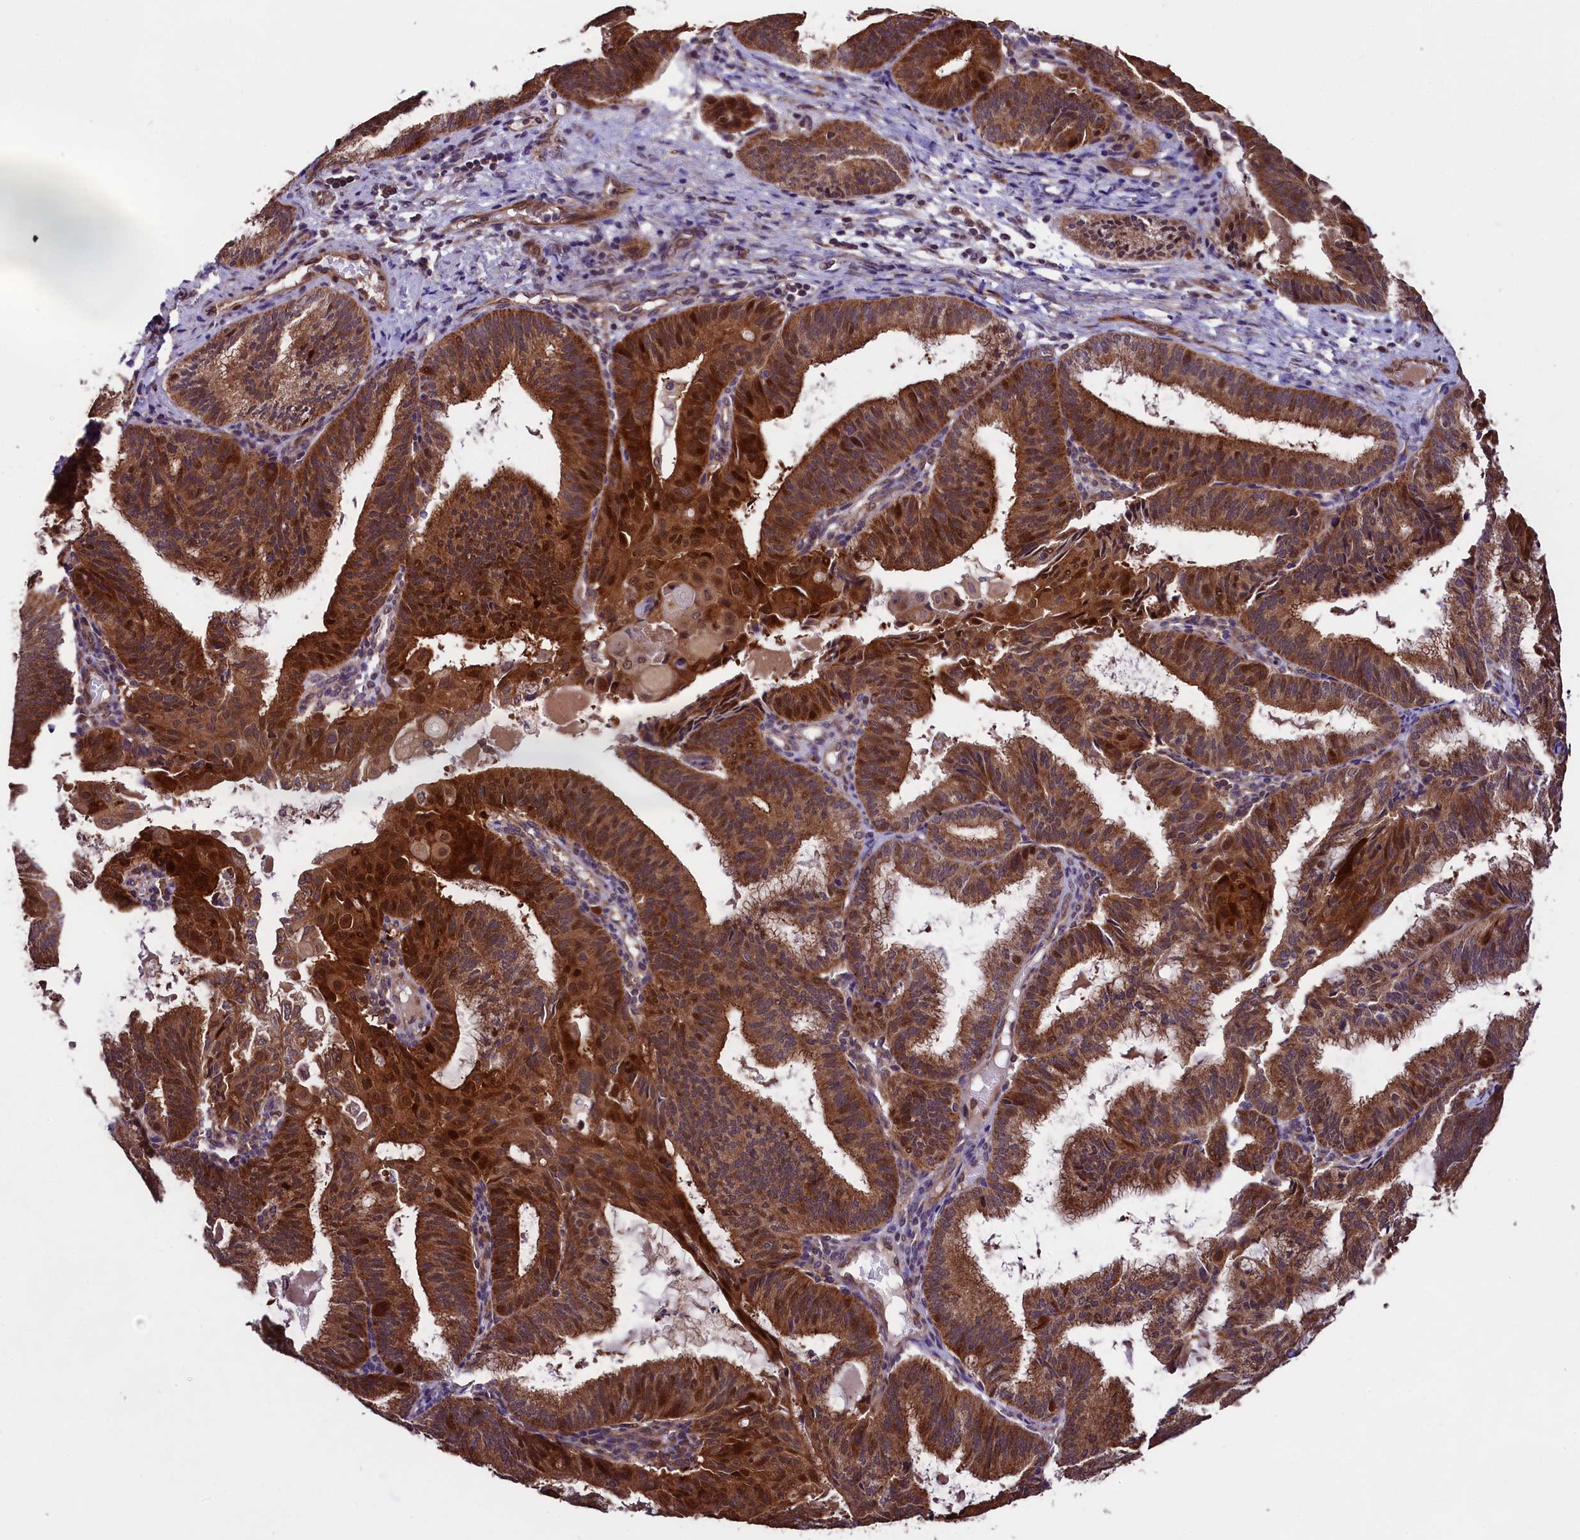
{"staining": {"intensity": "strong", "quantity": ">75%", "location": "cytoplasmic/membranous,nuclear"}, "tissue": "endometrial cancer", "cell_type": "Tumor cells", "image_type": "cancer", "snomed": [{"axis": "morphology", "description": "Adenocarcinoma, NOS"}, {"axis": "topography", "description": "Endometrium"}], "caption": "Immunohistochemical staining of endometrial adenocarcinoma exhibits high levels of strong cytoplasmic/membranous and nuclear protein positivity in about >75% of tumor cells. Ihc stains the protein of interest in brown and the nuclei are stained blue.", "gene": "DOHH", "patient": {"sex": "female", "age": 49}}